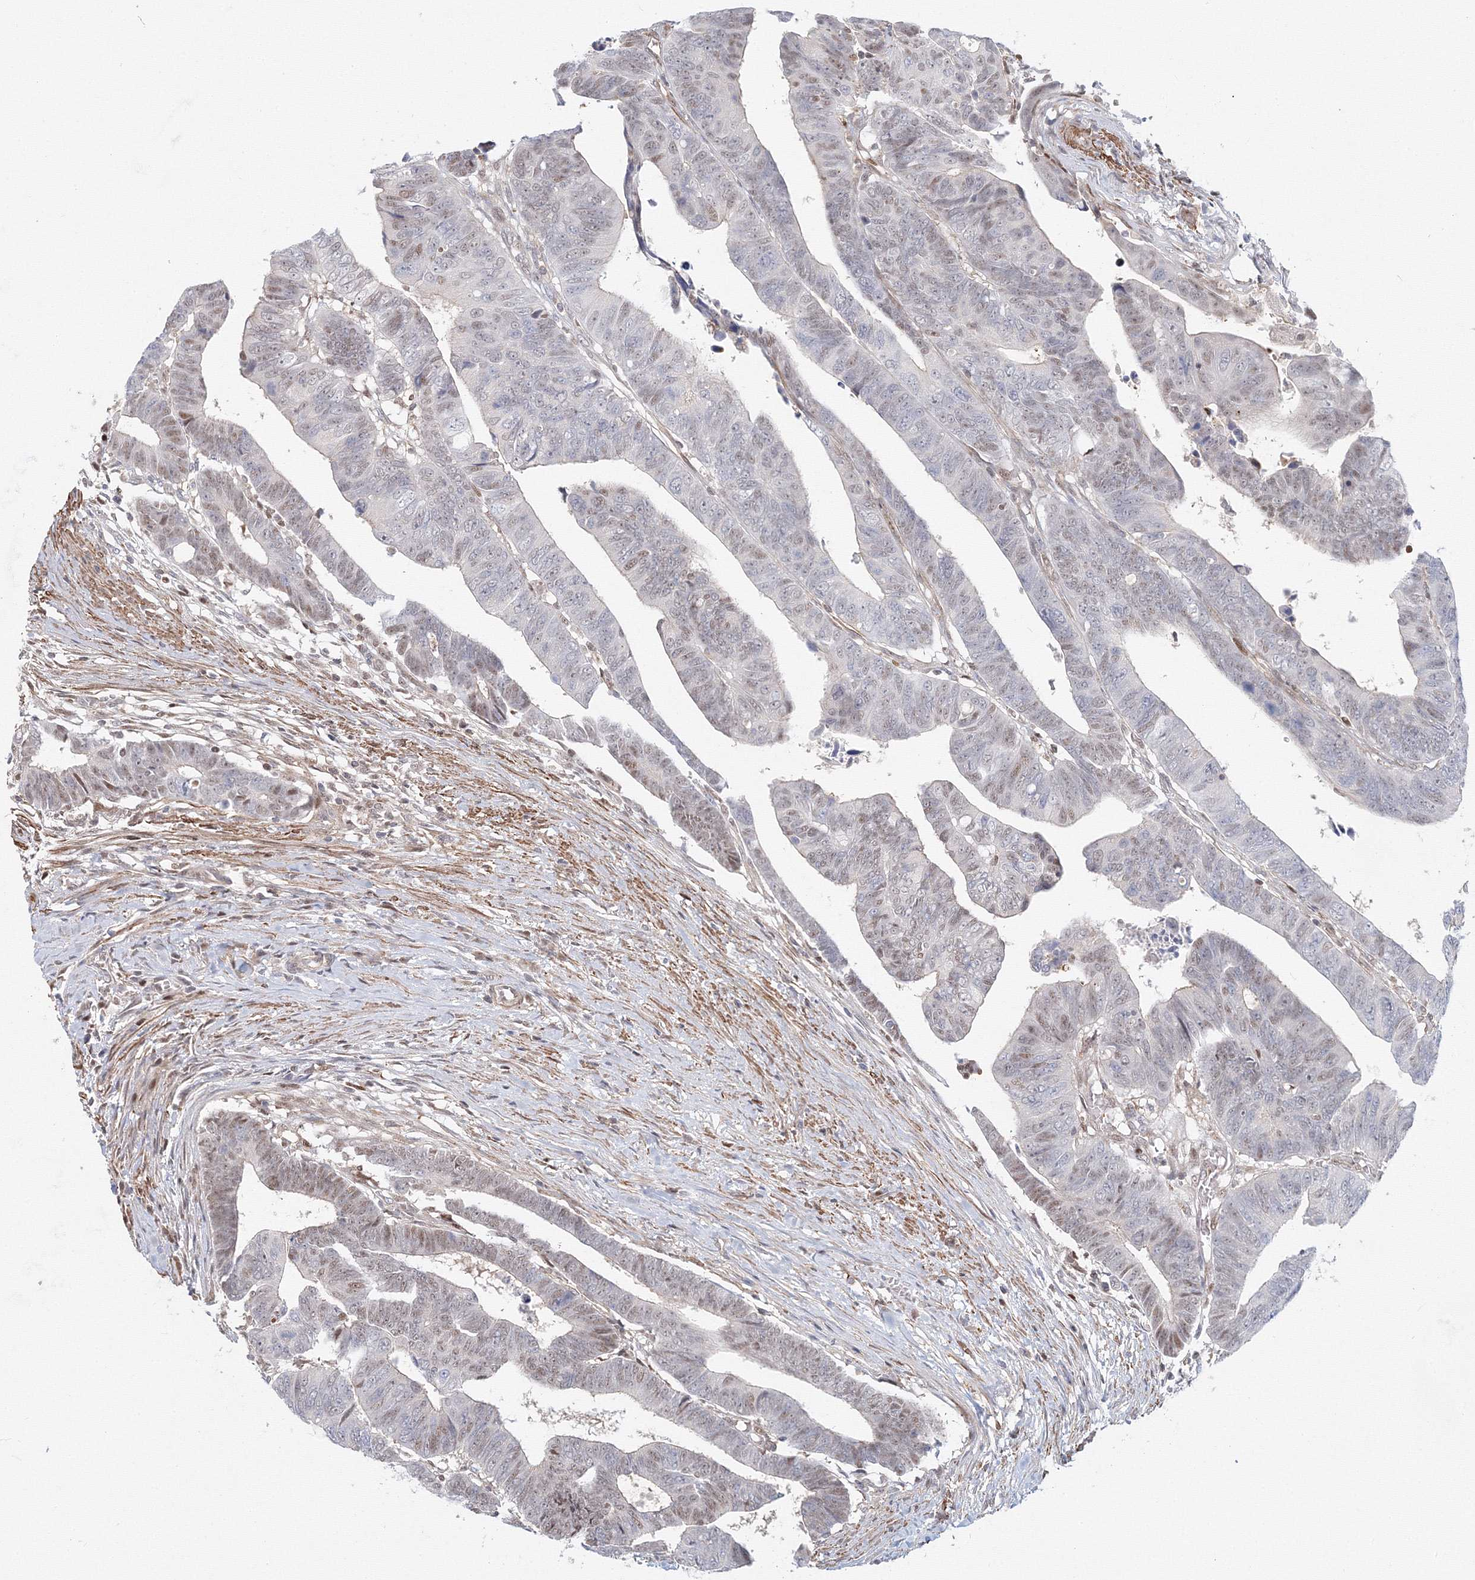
{"staining": {"intensity": "weak", "quantity": "25%-75%", "location": "nuclear"}, "tissue": "colorectal cancer", "cell_type": "Tumor cells", "image_type": "cancer", "snomed": [{"axis": "morphology", "description": "Adenocarcinoma, NOS"}, {"axis": "topography", "description": "Rectum"}], "caption": "Colorectal adenocarcinoma tissue demonstrates weak nuclear expression in about 25%-75% of tumor cells, visualized by immunohistochemistry. Immunohistochemistry stains the protein in brown and the nuclei are stained blue.", "gene": "ARHGAP21", "patient": {"sex": "female", "age": 65}}